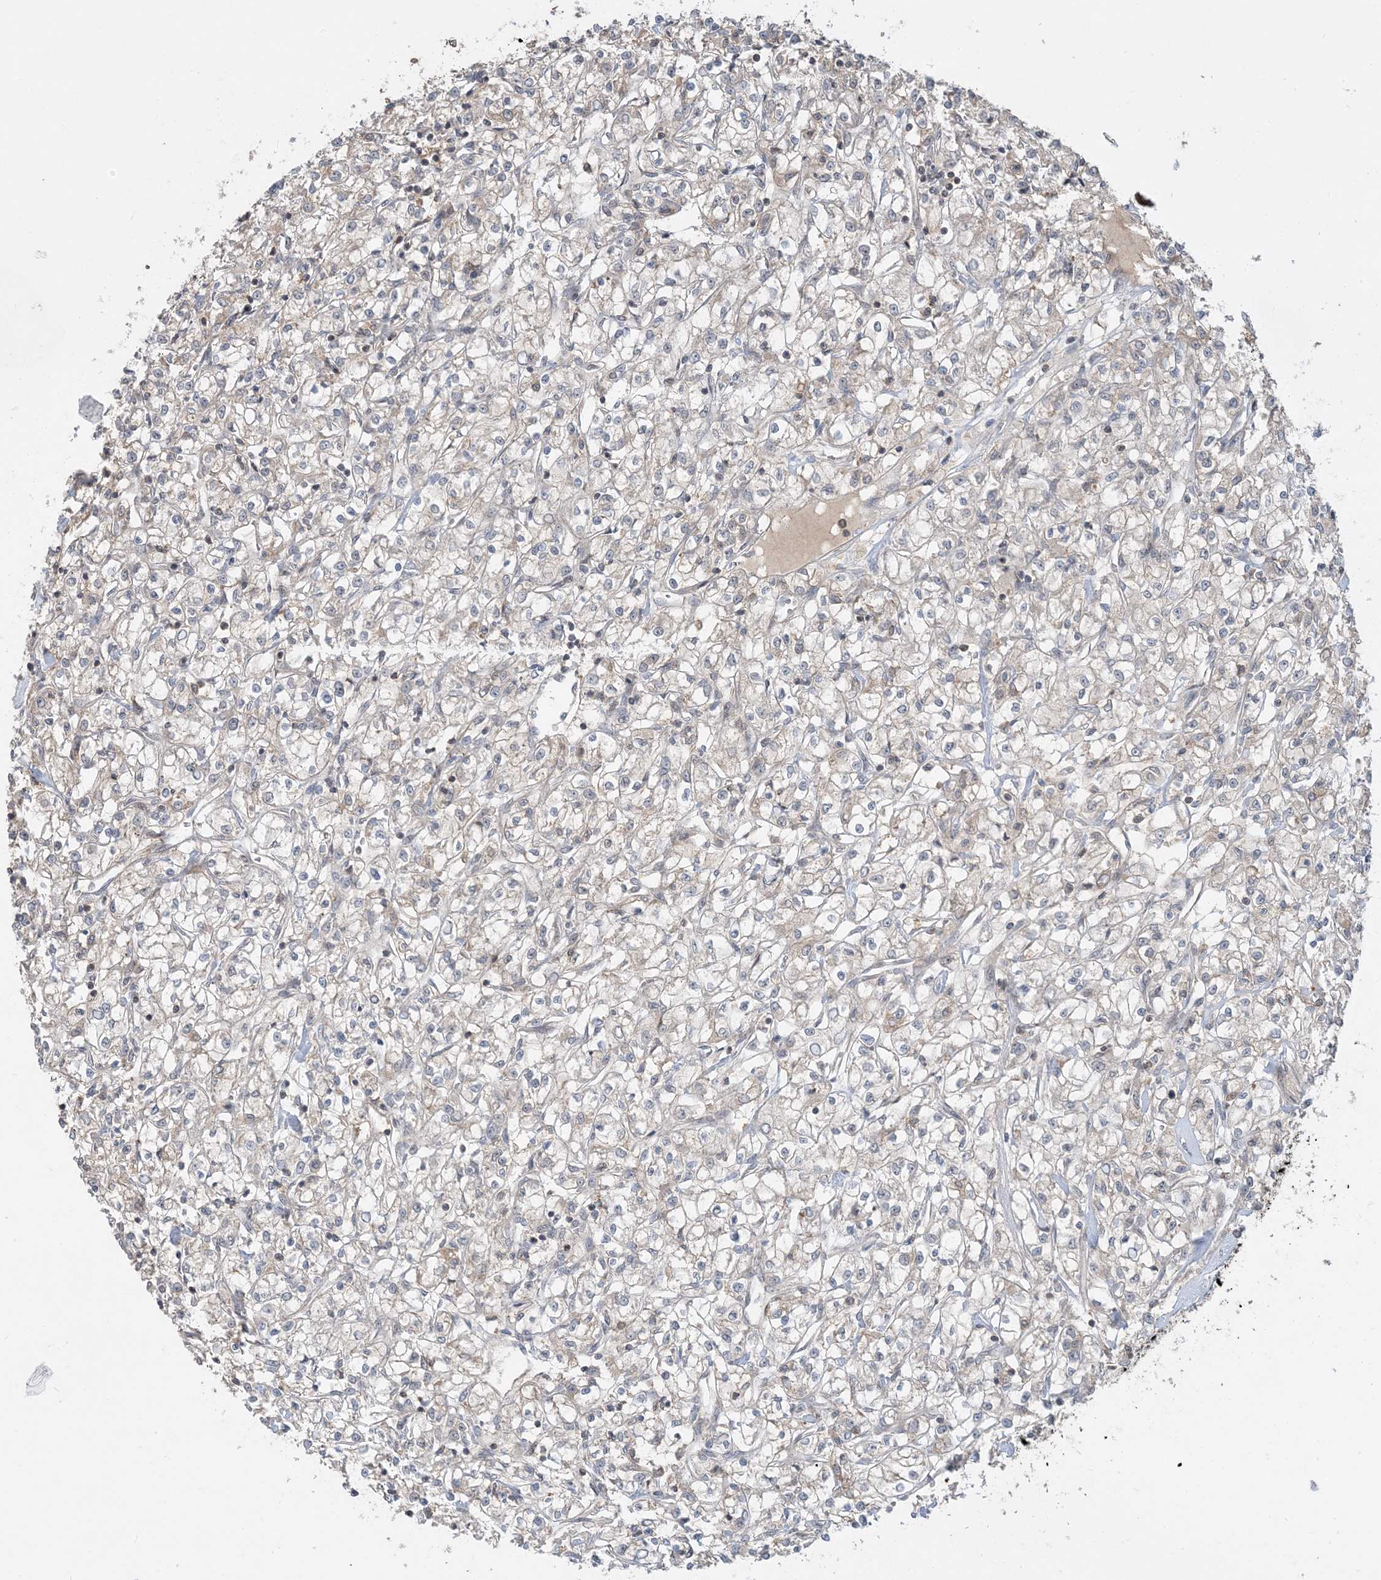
{"staining": {"intensity": "moderate", "quantity": "<25%", "location": "cytoplasmic/membranous"}, "tissue": "renal cancer", "cell_type": "Tumor cells", "image_type": "cancer", "snomed": [{"axis": "morphology", "description": "Adenocarcinoma, NOS"}, {"axis": "topography", "description": "Kidney"}], "caption": "DAB immunohistochemical staining of renal adenocarcinoma demonstrates moderate cytoplasmic/membranous protein positivity in about <25% of tumor cells.", "gene": "PRRT3", "patient": {"sex": "female", "age": 59}}